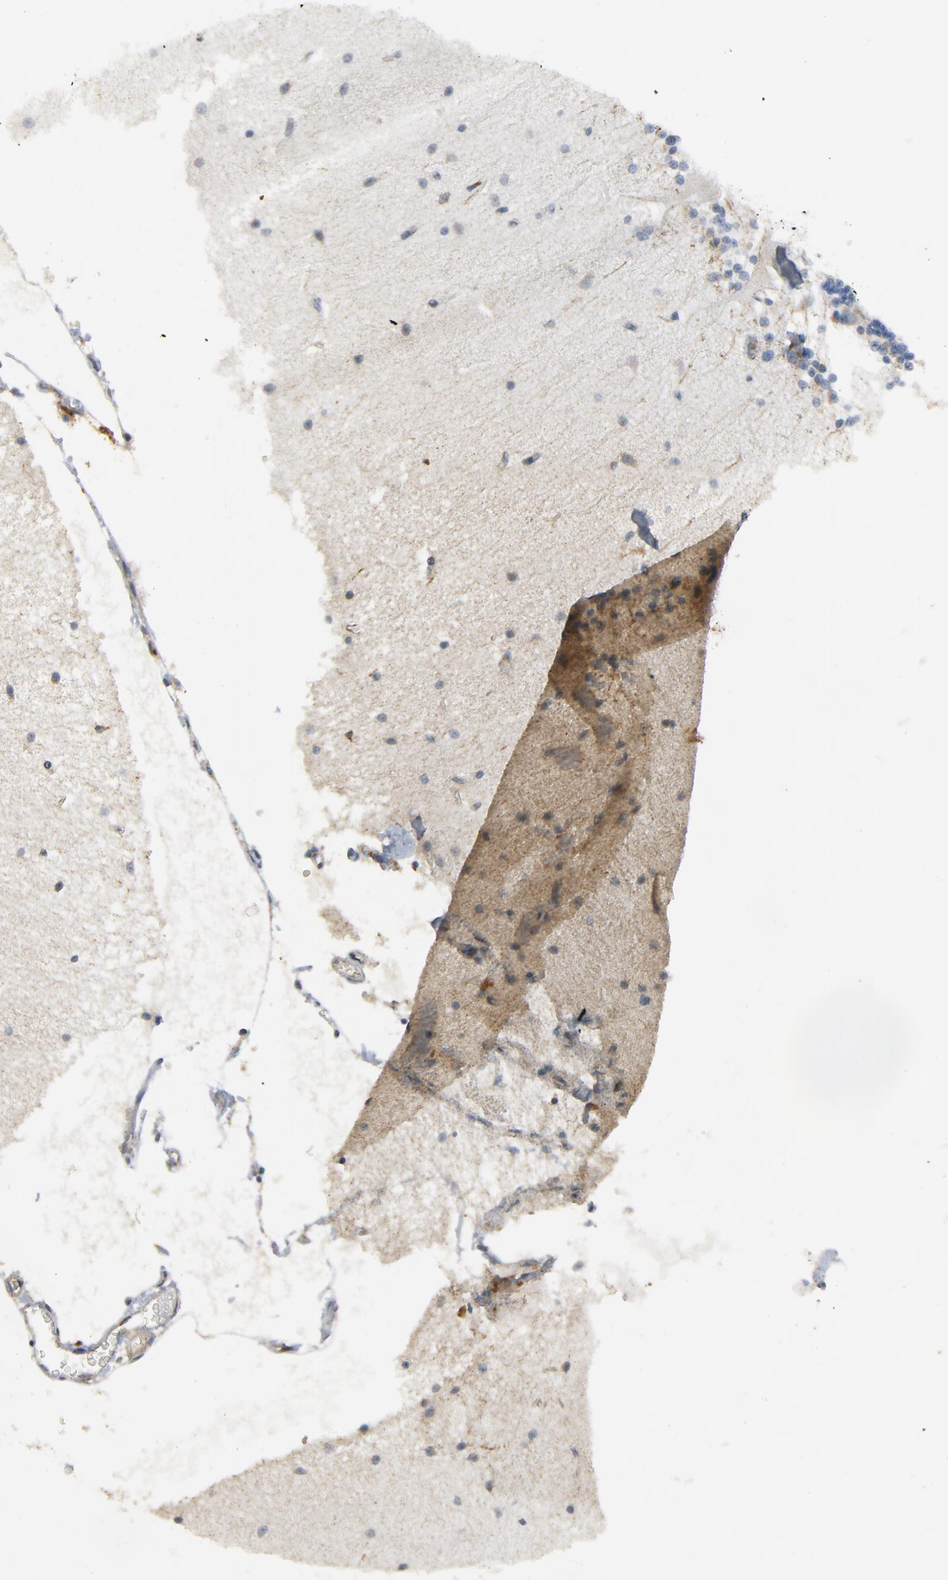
{"staining": {"intensity": "moderate", "quantity": "<25%", "location": "cytoplasmic/membranous"}, "tissue": "cerebellum", "cell_type": "Cells in granular layer", "image_type": "normal", "snomed": [{"axis": "morphology", "description": "Normal tissue, NOS"}, {"axis": "topography", "description": "Cerebellum"}], "caption": "Brown immunohistochemical staining in benign cerebellum demonstrates moderate cytoplasmic/membranous positivity in approximately <25% of cells in granular layer. (brown staining indicates protein expression, while blue staining denotes nuclei).", "gene": "C14orf119", "patient": {"sex": "female", "age": 54}}